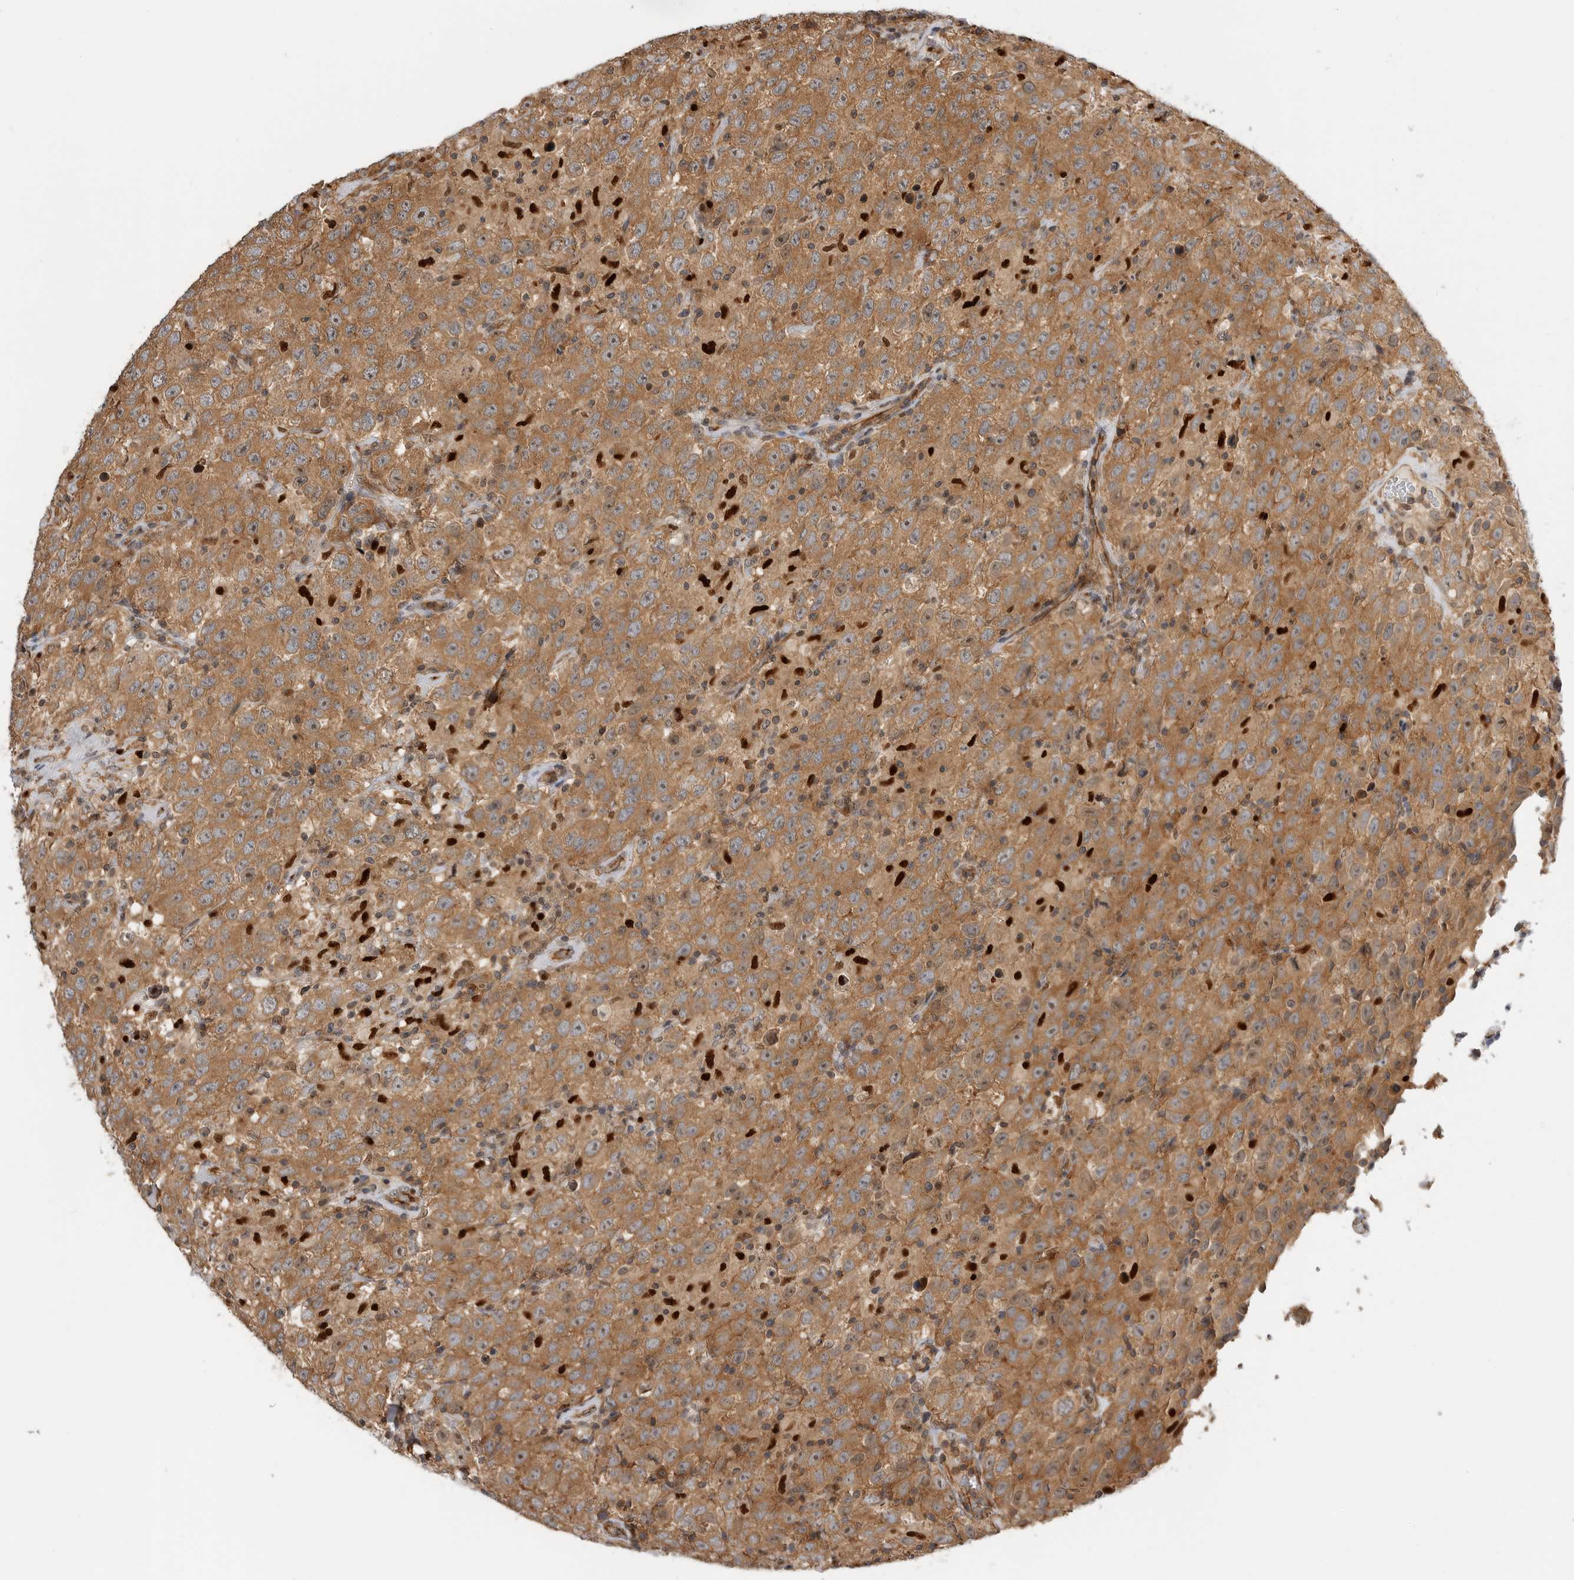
{"staining": {"intensity": "moderate", "quantity": ">75%", "location": "cytoplasmic/membranous,nuclear"}, "tissue": "testis cancer", "cell_type": "Tumor cells", "image_type": "cancer", "snomed": [{"axis": "morphology", "description": "Seminoma, NOS"}, {"axis": "topography", "description": "Testis"}], "caption": "Immunohistochemistry (IHC) of testis cancer reveals medium levels of moderate cytoplasmic/membranous and nuclear staining in about >75% of tumor cells. The protein of interest is stained brown, and the nuclei are stained in blue (DAB (3,3'-diaminobenzidine) IHC with brightfield microscopy, high magnification).", "gene": "STRAP", "patient": {"sex": "male", "age": 41}}